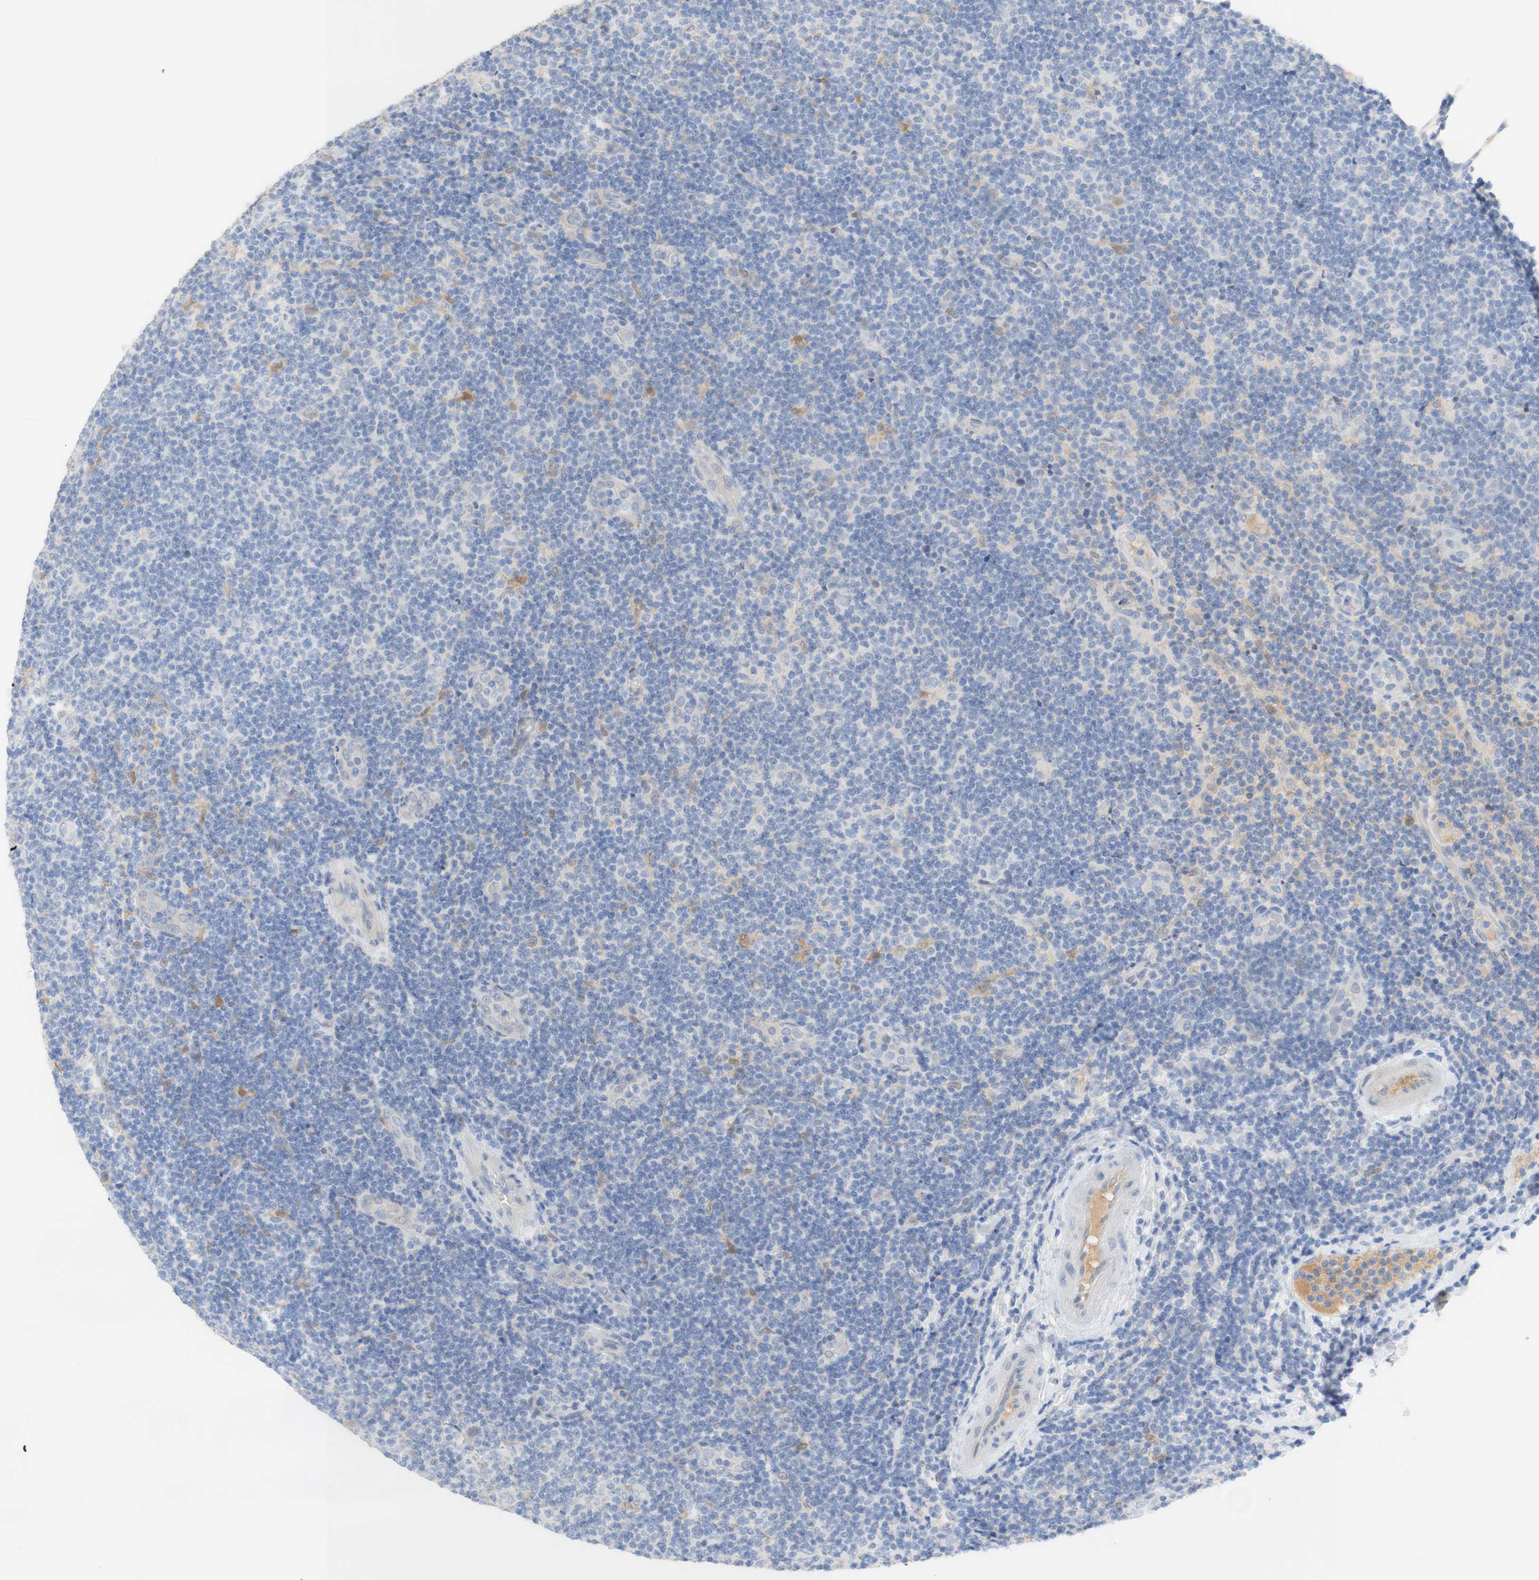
{"staining": {"intensity": "negative", "quantity": "none", "location": "none"}, "tissue": "lymphoma", "cell_type": "Tumor cells", "image_type": "cancer", "snomed": [{"axis": "morphology", "description": "Malignant lymphoma, non-Hodgkin's type, Low grade"}, {"axis": "topography", "description": "Lymph node"}], "caption": "Tumor cells are negative for protein expression in human lymphoma.", "gene": "SELENBP1", "patient": {"sex": "male", "age": 83}}